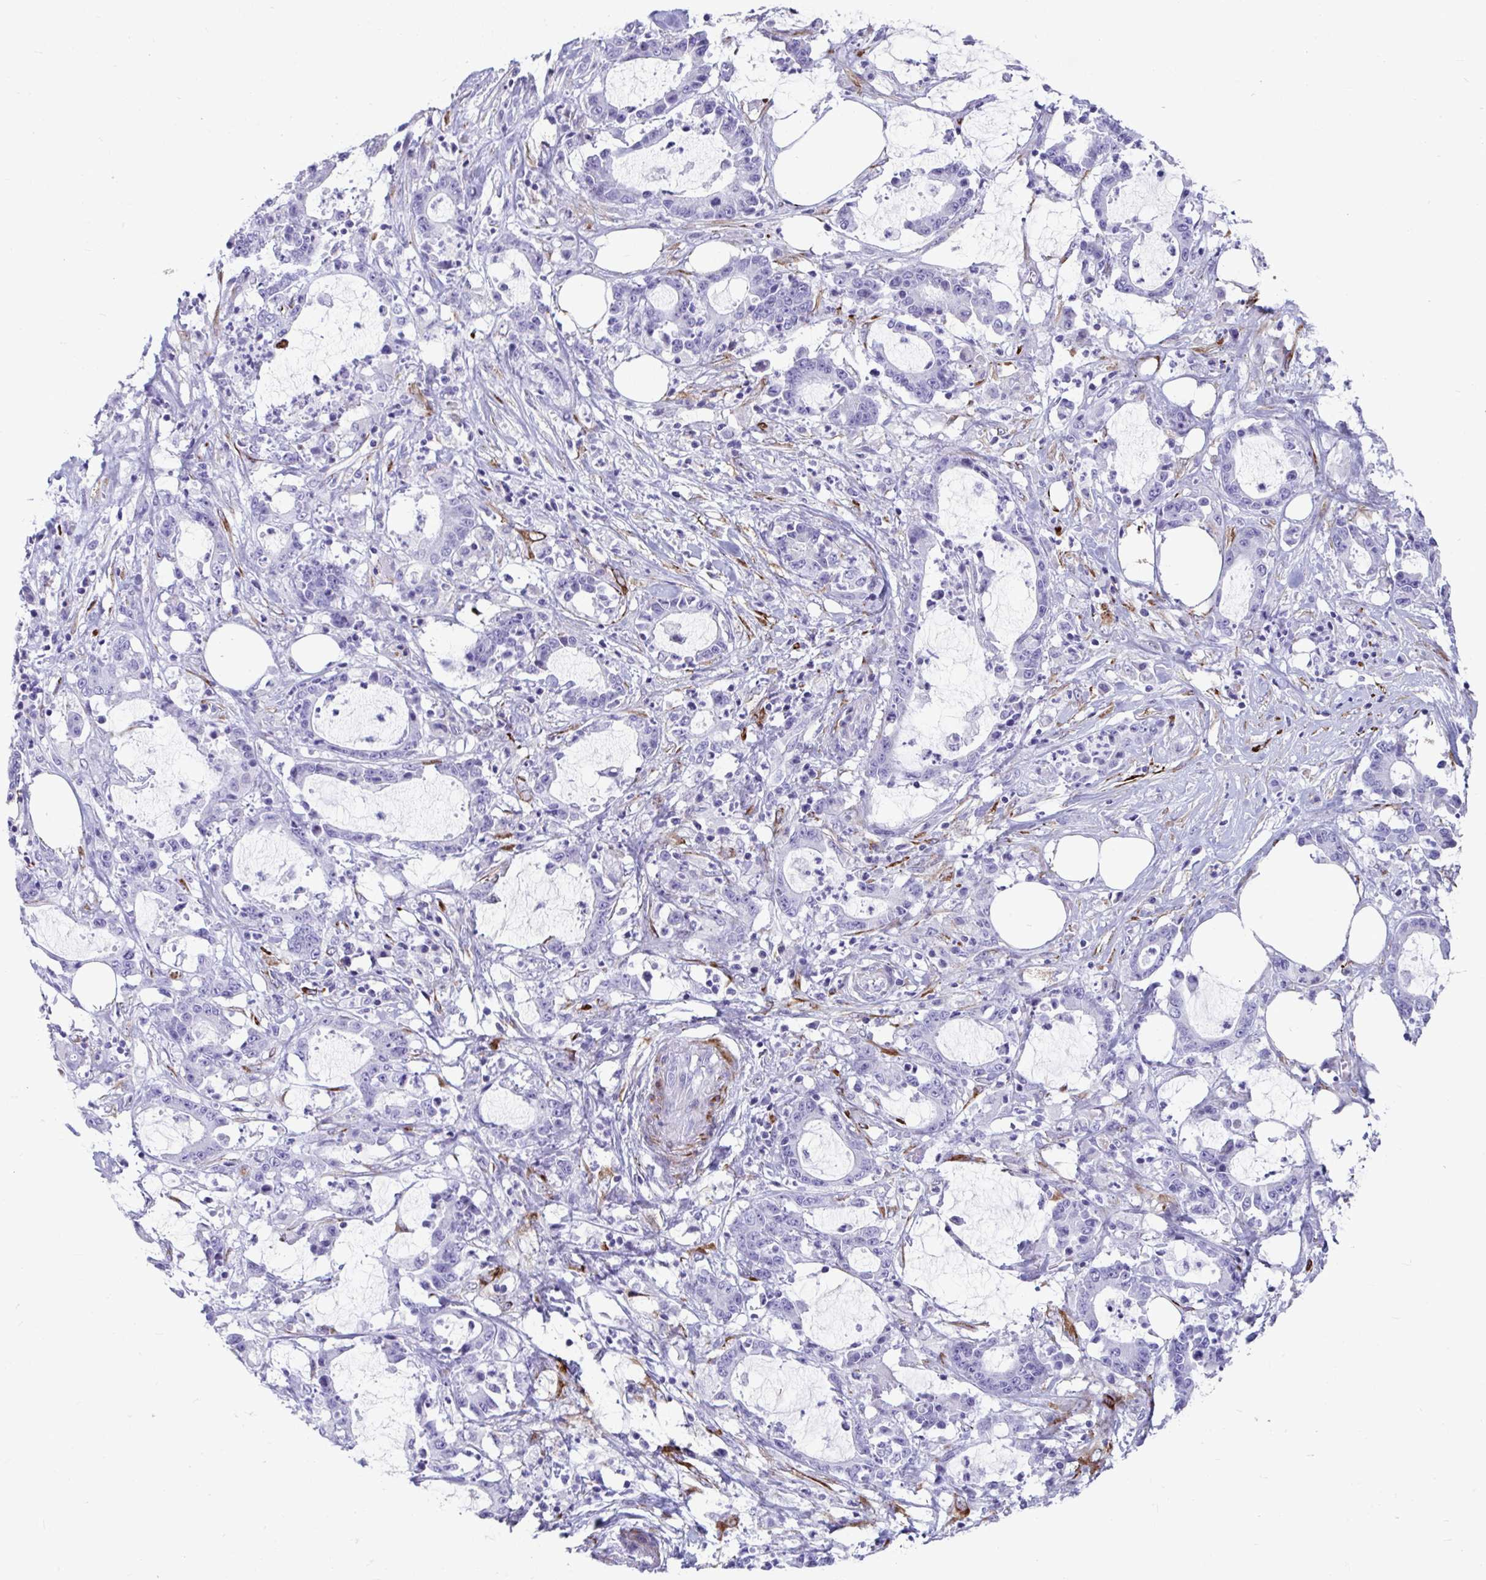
{"staining": {"intensity": "negative", "quantity": "none", "location": "none"}, "tissue": "stomach cancer", "cell_type": "Tumor cells", "image_type": "cancer", "snomed": [{"axis": "morphology", "description": "Adenocarcinoma, NOS"}, {"axis": "topography", "description": "Stomach, upper"}], "caption": "Immunohistochemistry (IHC) of stomach cancer displays no expression in tumor cells.", "gene": "GRXCR2", "patient": {"sex": "male", "age": 68}}